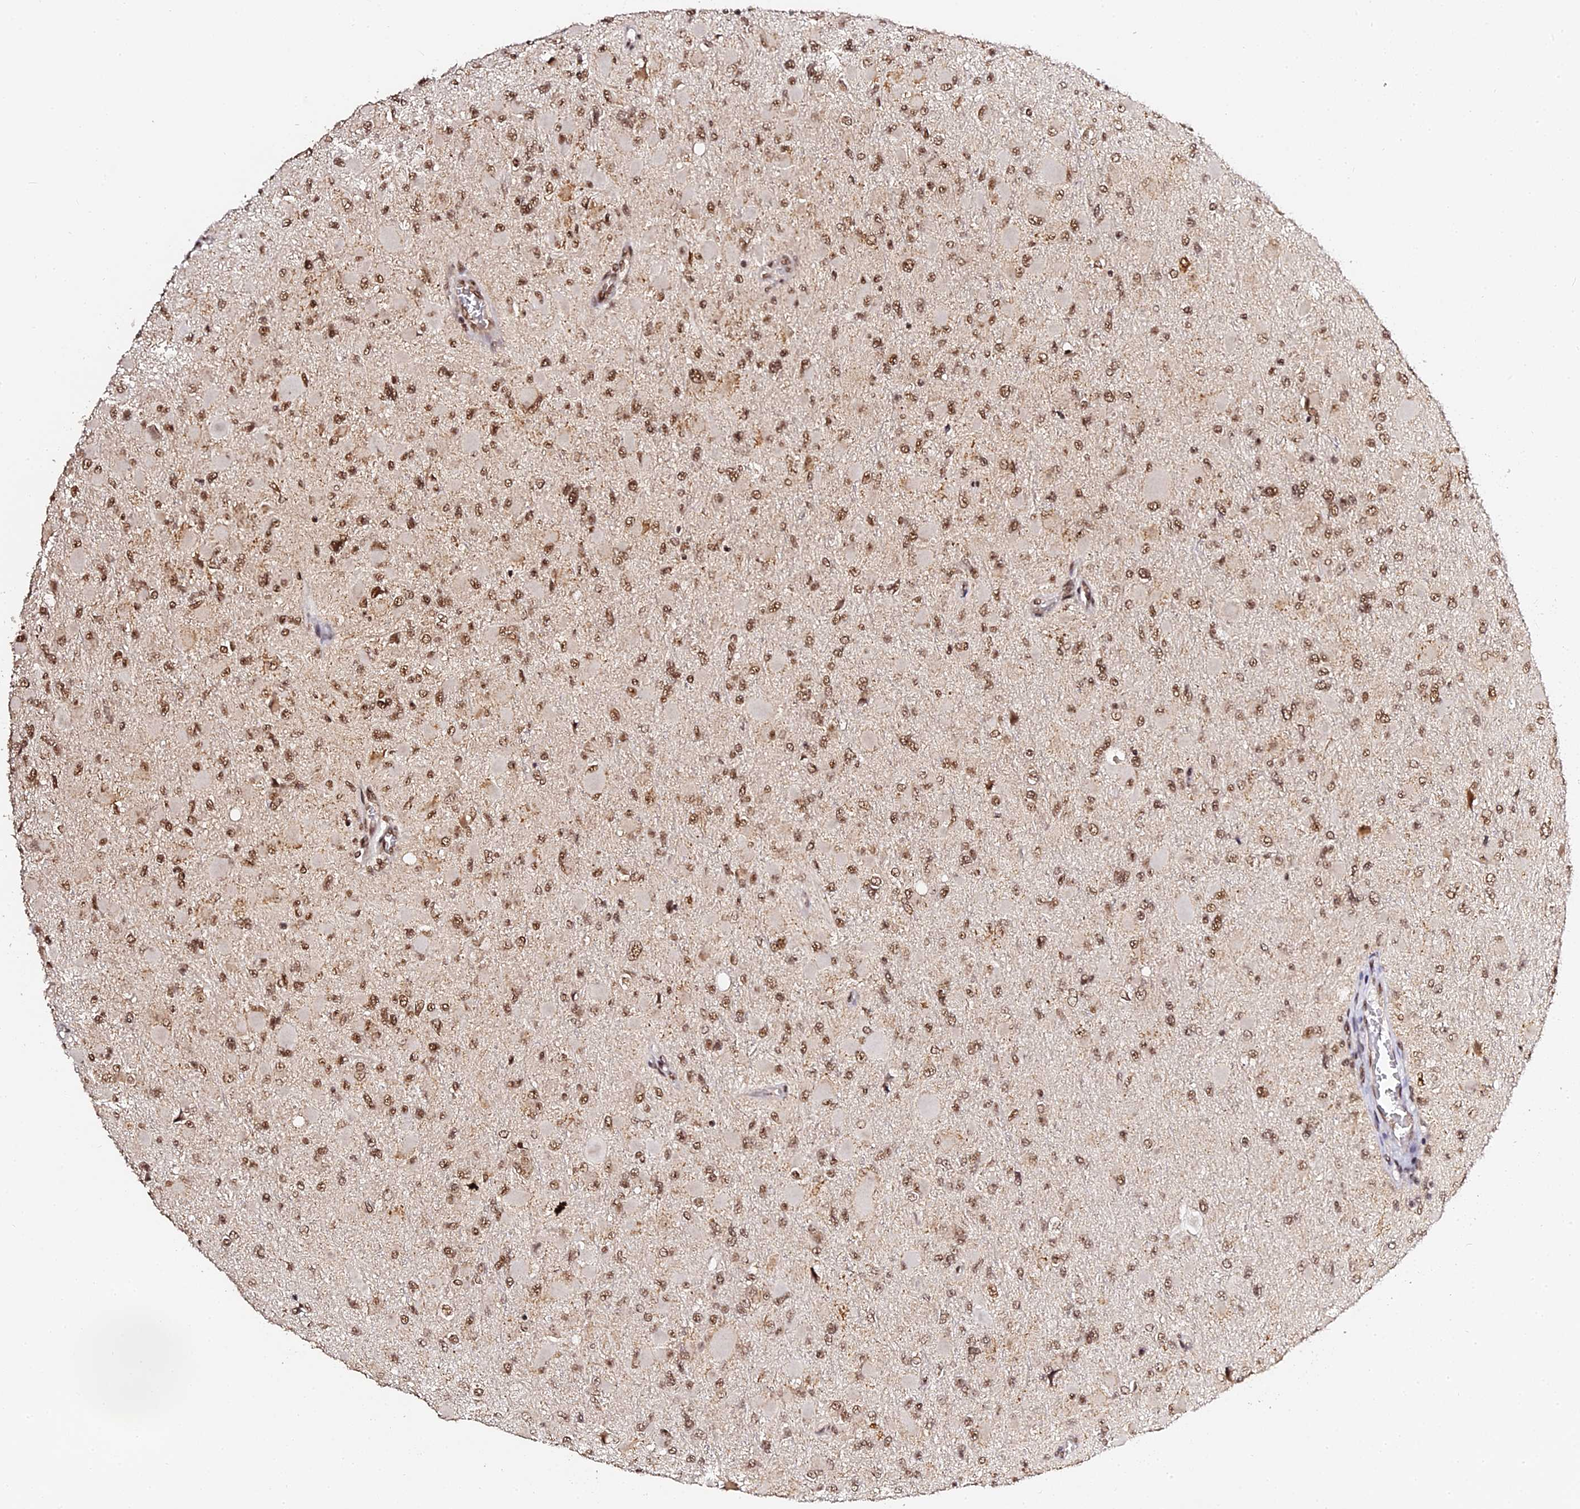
{"staining": {"intensity": "moderate", "quantity": ">75%", "location": "nuclear"}, "tissue": "glioma", "cell_type": "Tumor cells", "image_type": "cancer", "snomed": [{"axis": "morphology", "description": "Glioma, malignant, High grade"}, {"axis": "topography", "description": "Cerebral cortex"}], "caption": "An IHC image of neoplastic tissue is shown. Protein staining in brown highlights moderate nuclear positivity in high-grade glioma (malignant) within tumor cells.", "gene": "MCRS1", "patient": {"sex": "female", "age": 36}}